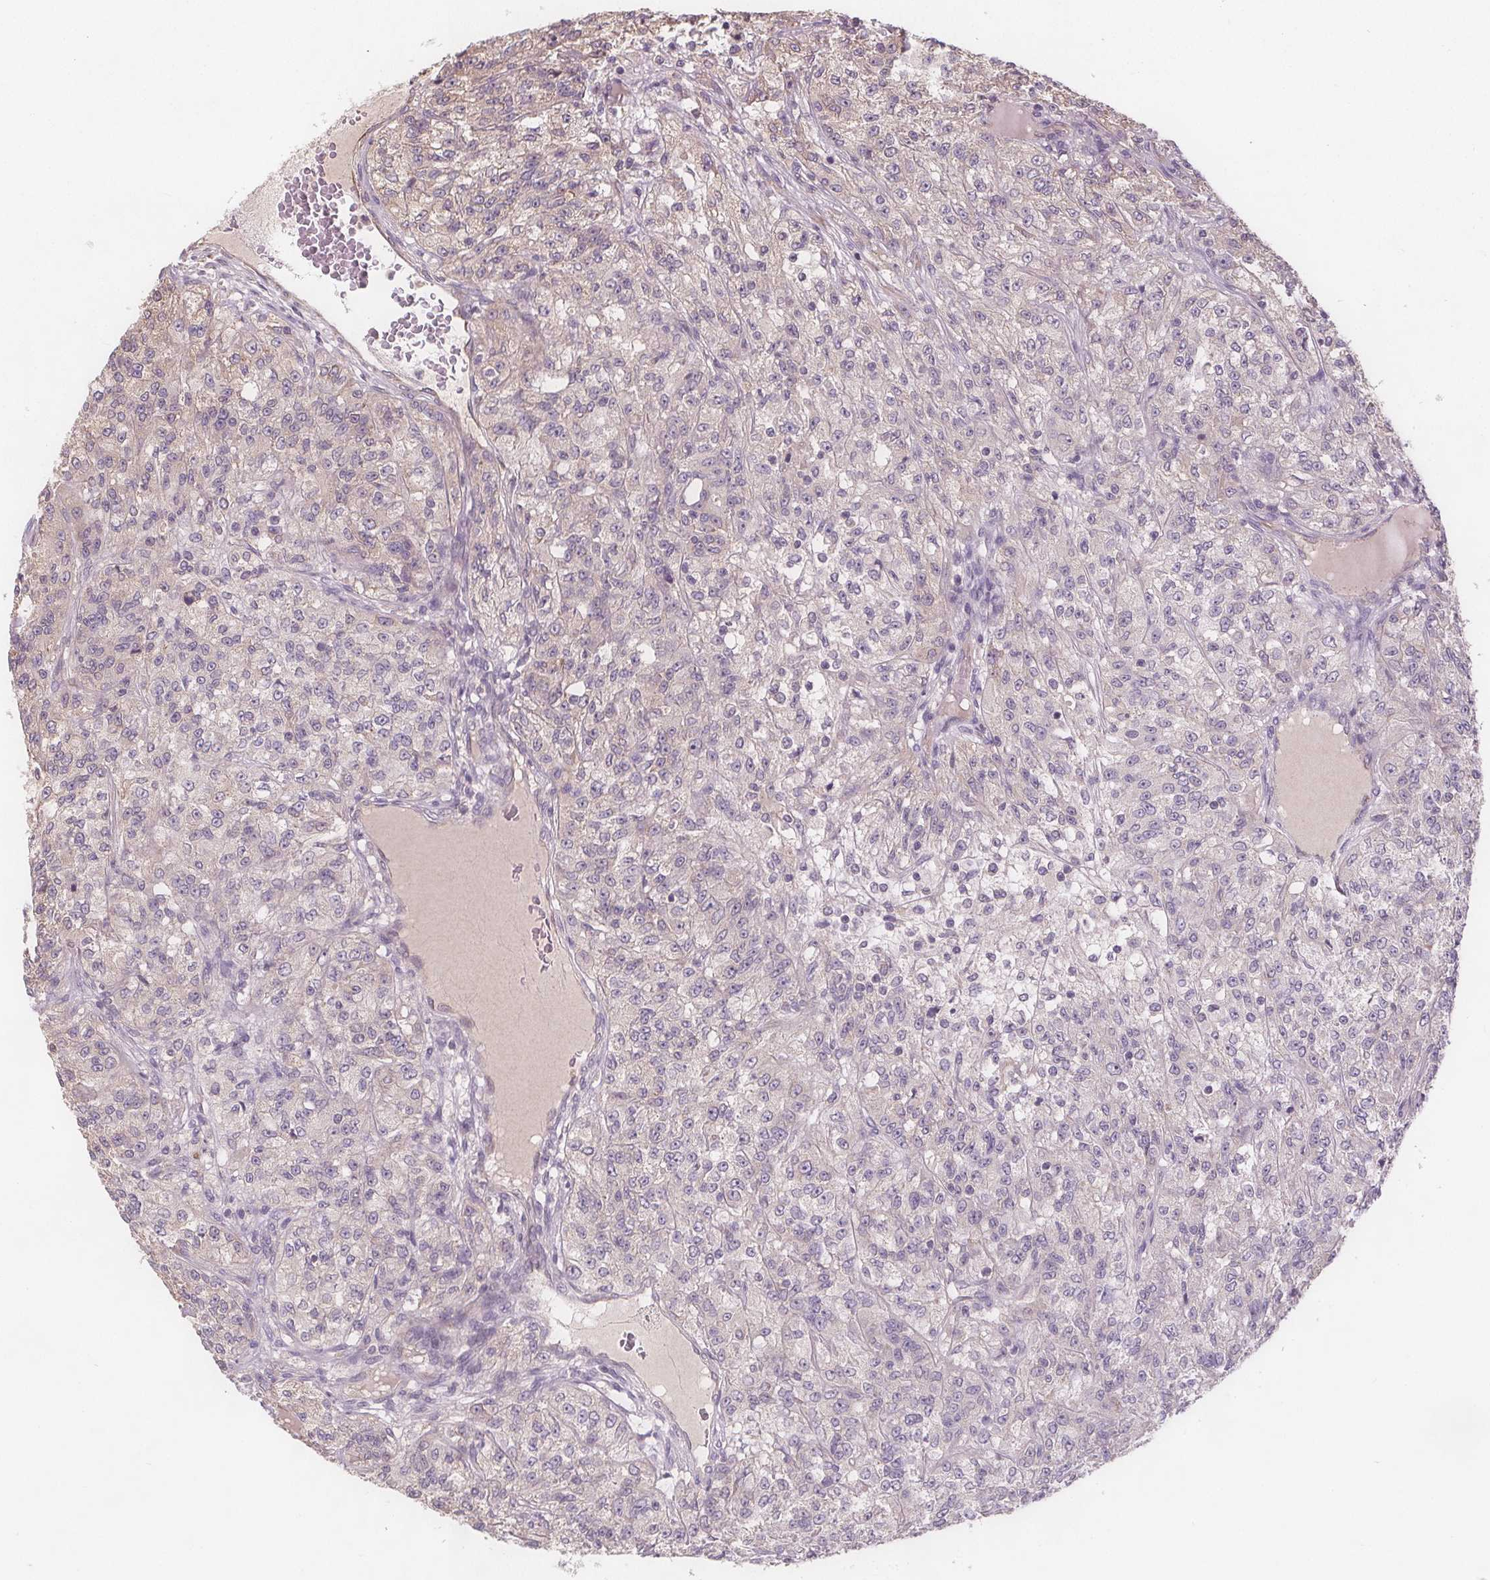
{"staining": {"intensity": "weak", "quantity": "<25%", "location": "cytoplasmic/membranous"}, "tissue": "renal cancer", "cell_type": "Tumor cells", "image_type": "cancer", "snomed": [{"axis": "morphology", "description": "Adenocarcinoma, NOS"}, {"axis": "topography", "description": "Kidney"}], "caption": "DAB (3,3'-diaminobenzidine) immunohistochemical staining of human renal cancer (adenocarcinoma) demonstrates no significant staining in tumor cells. (Stains: DAB (3,3'-diaminobenzidine) IHC with hematoxylin counter stain, Microscopy: brightfield microscopy at high magnification).", "gene": "TMEM80", "patient": {"sex": "female", "age": 63}}